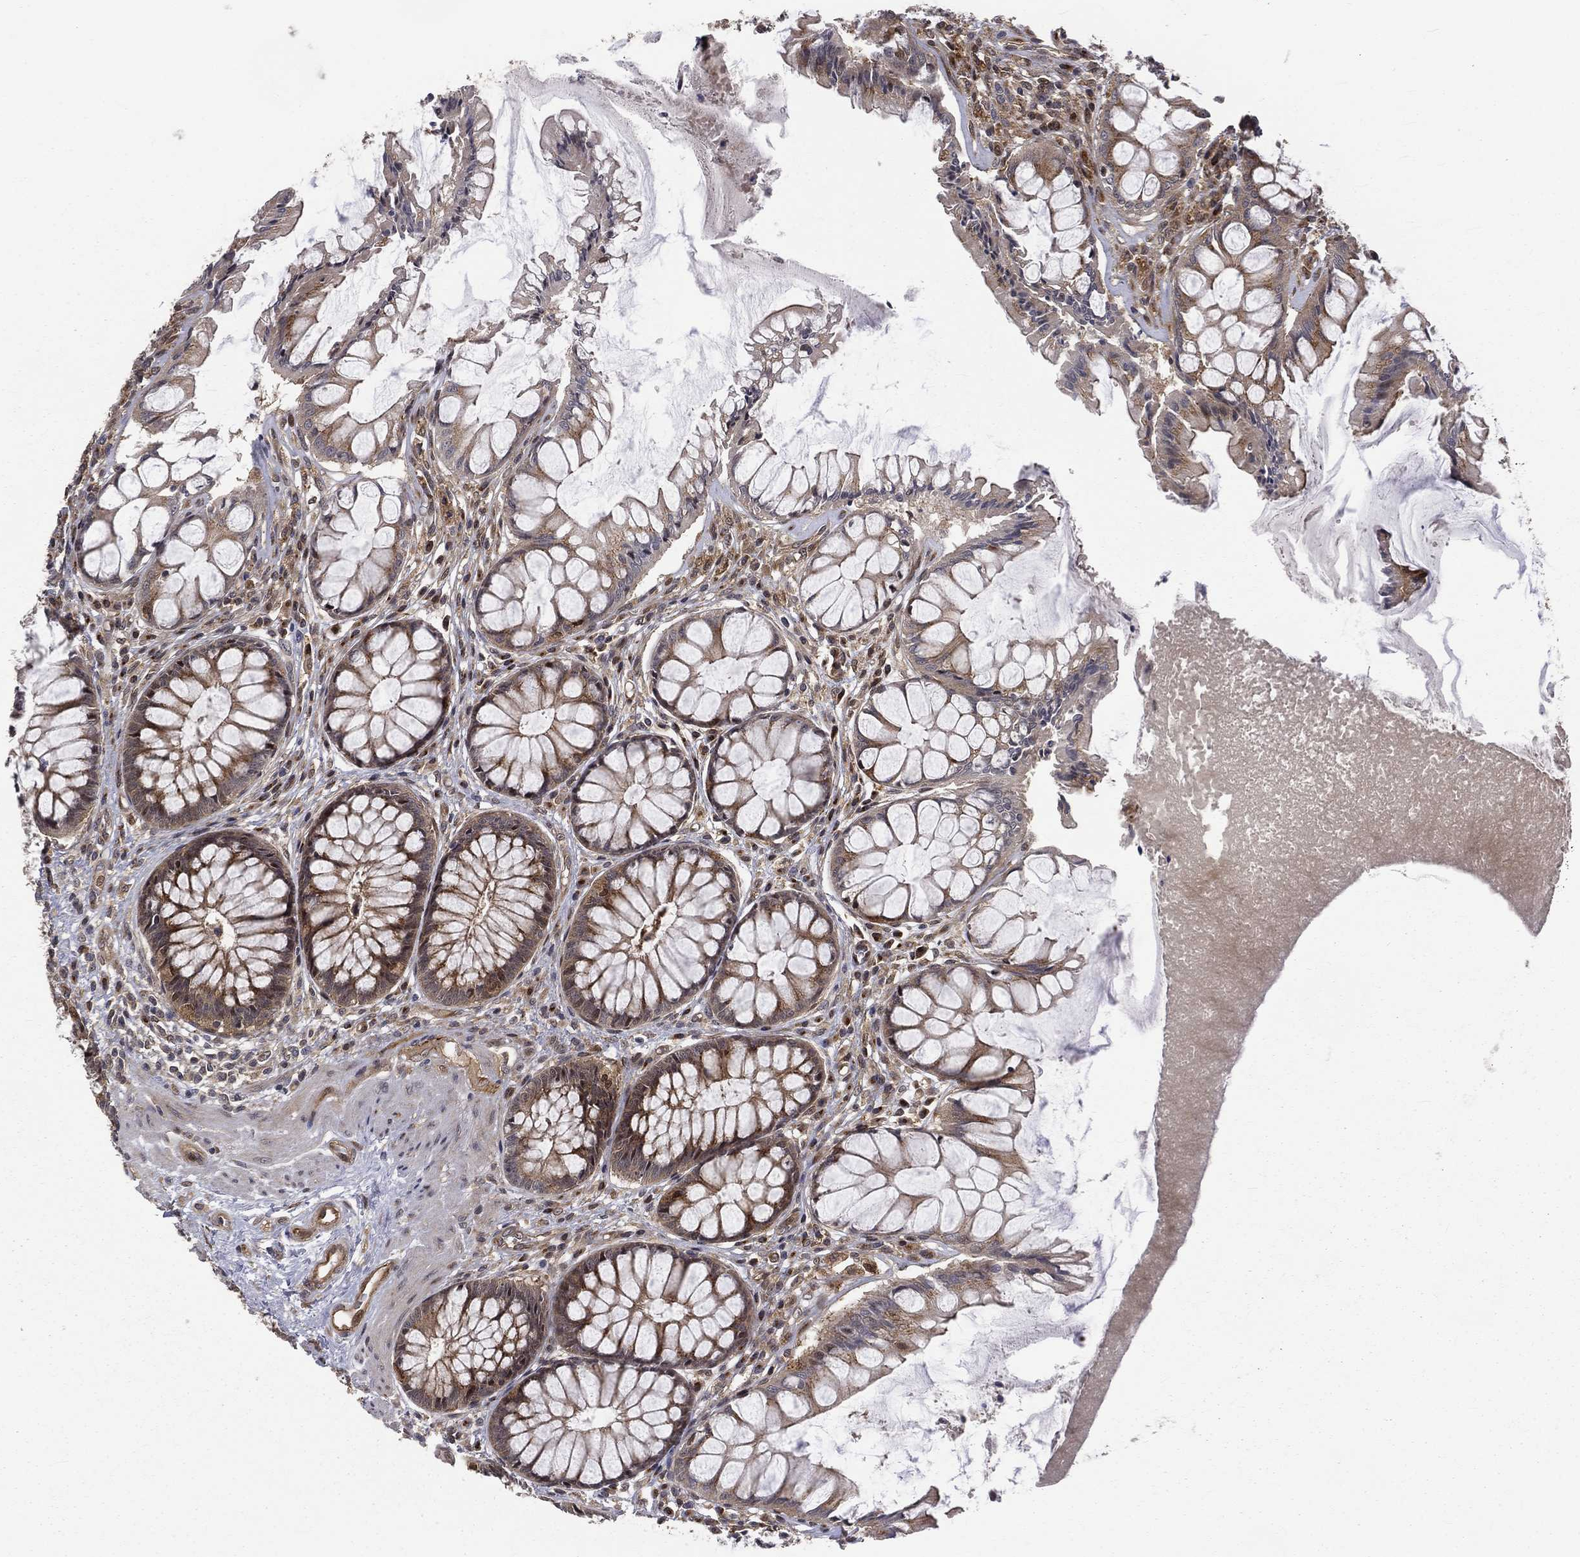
{"staining": {"intensity": "moderate", "quantity": ">75%", "location": "cytoplasmic/membranous"}, "tissue": "rectum", "cell_type": "Glandular cells", "image_type": "normal", "snomed": [{"axis": "morphology", "description": "Normal tissue, NOS"}, {"axis": "topography", "description": "Rectum"}], "caption": "DAB (3,3'-diaminobenzidine) immunohistochemical staining of benign rectum reveals moderate cytoplasmic/membranous protein positivity in about >75% of glandular cells. Immunohistochemistry stains the protein in brown and the nuclei are stained blue.", "gene": "ARL3", "patient": {"sex": "female", "age": 58}}